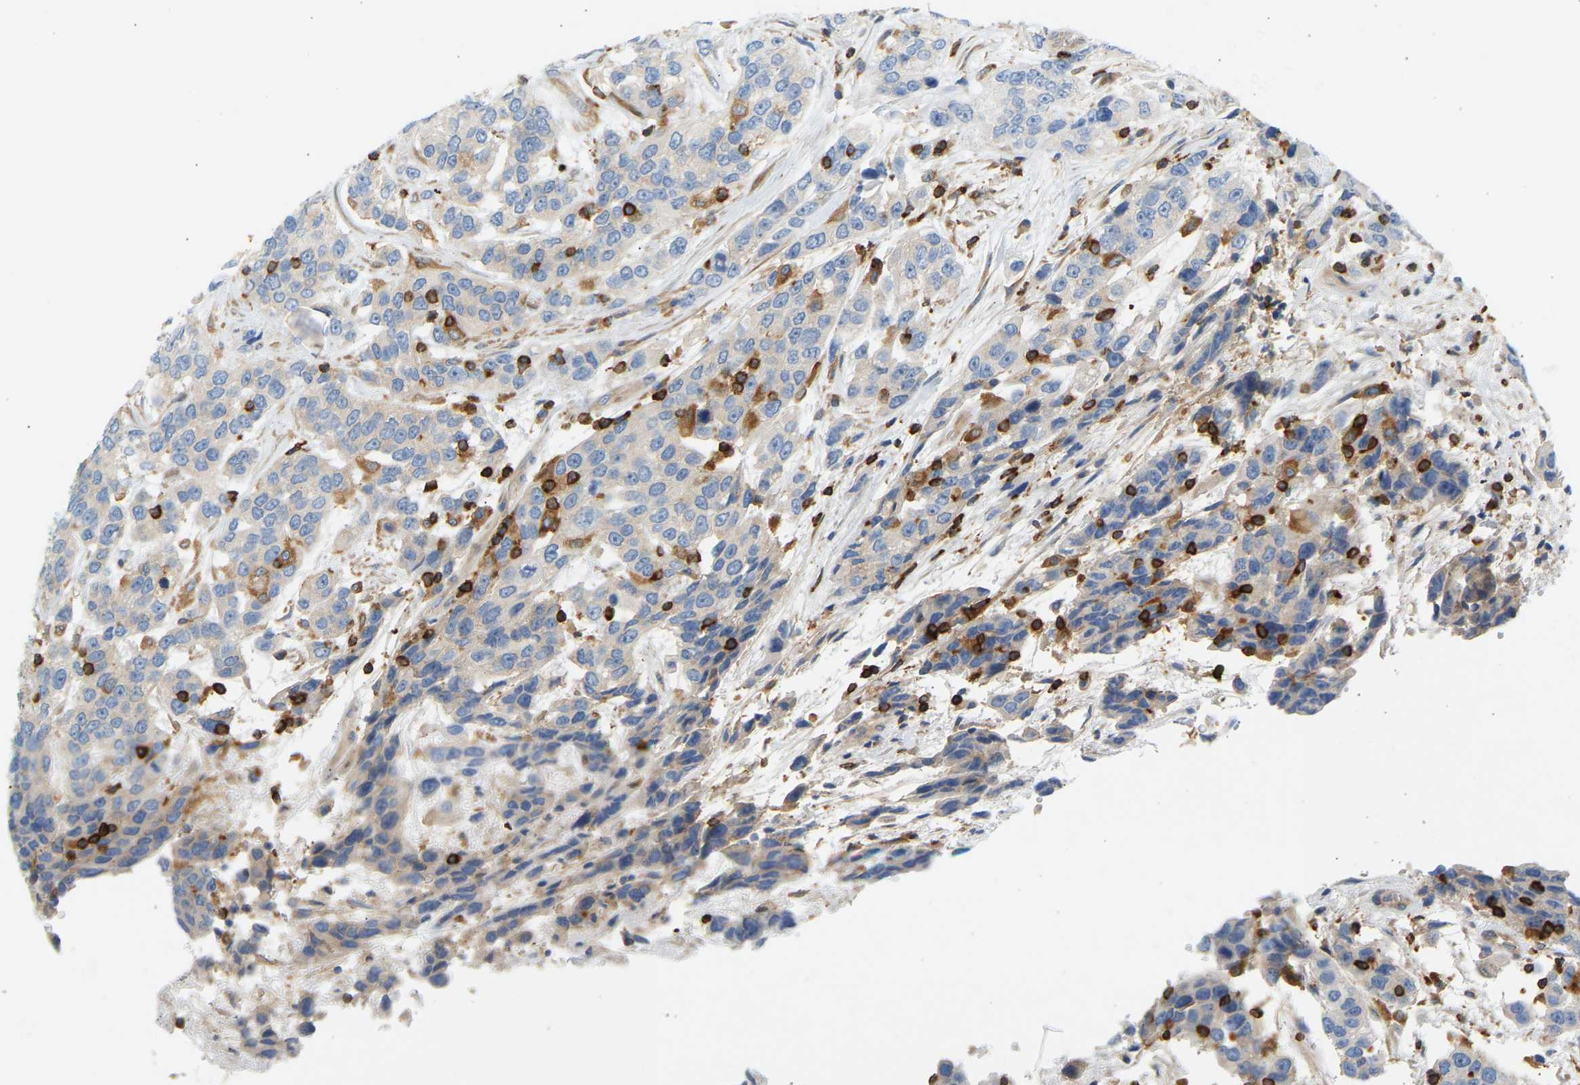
{"staining": {"intensity": "negative", "quantity": "none", "location": "none"}, "tissue": "urothelial cancer", "cell_type": "Tumor cells", "image_type": "cancer", "snomed": [{"axis": "morphology", "description": "Urothelial carcinoma, High grade"}, {"axis": "topography", "description": "Urinary bladder"}], "caption": "Urothelial cancer was stained to show a protein in brown. There is no significant positivity in tumor cells. Nuclei are stained in blue.", "gene": "FNBP1", "patient": {"sex": "female", "age": 80}}